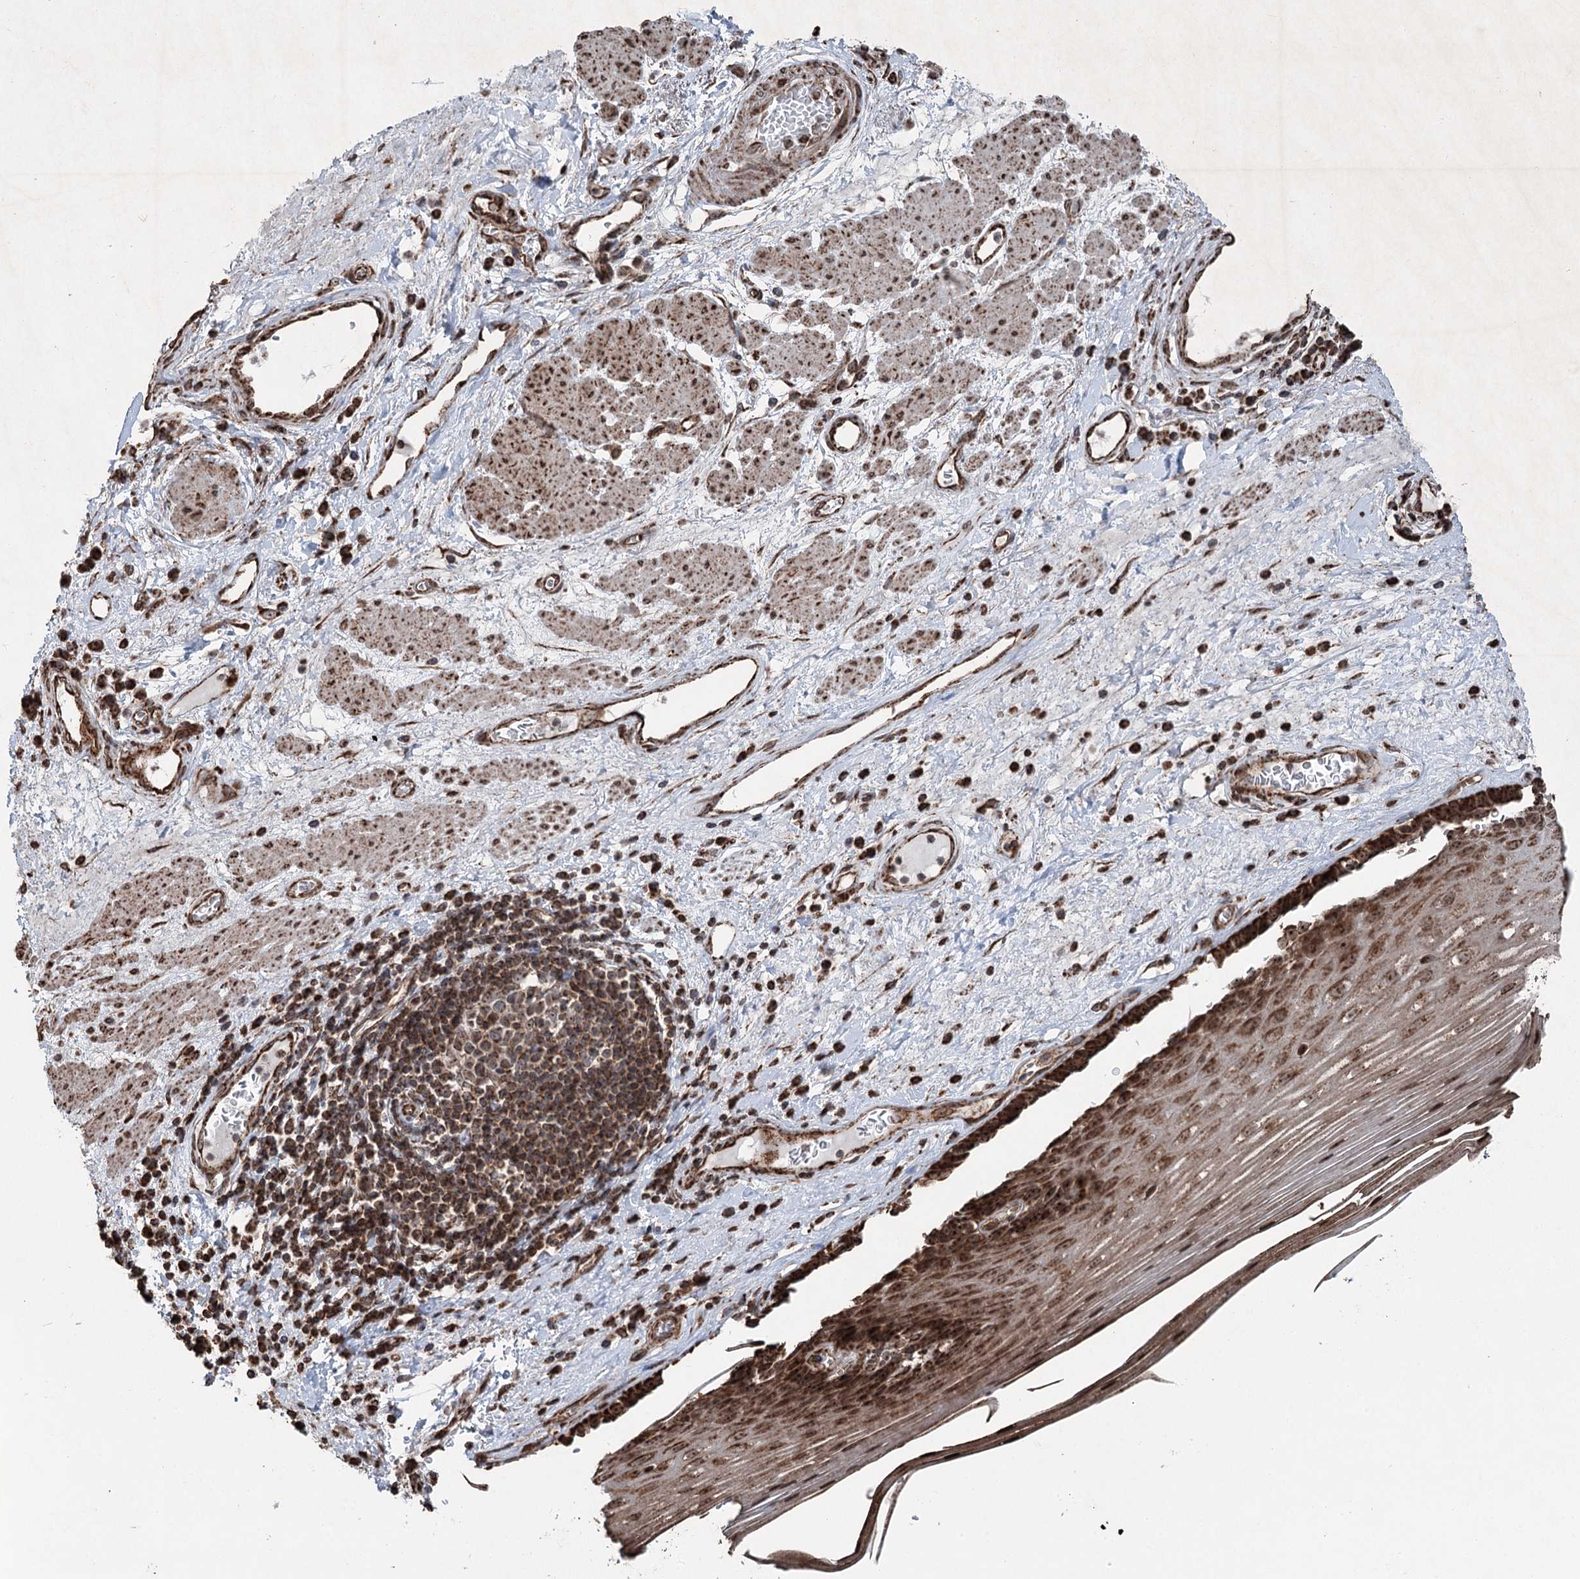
{"staining": {"intensity": "strong", "quantity": ">75%", "location": "cytoplasmic/membranous,nuclear"}, "tissue": "esophagus", "cell_type": "Squamous epithelial cells", "image_type": "normal", "snomed": [{"axis": "morphology", "description": "Normal tissue, NOS"}, {"axis": "topography", "description": "Esophagus"}], "caption": "High-power microscopy captured an immunohistochemistry (IHC) photomicrograph of benign esophagus, revealing strong cytoplasmic/membranous,nuclear expression in about >75% of squamous epithelial cells. The staining was performed using DAB to visualize the protein expression in brown, while the nuclei were stained in blue with hematoxylin (Magnification: 20x).", "gene": "STEEP1", "patient": {"sex": "male", "age": 62}}